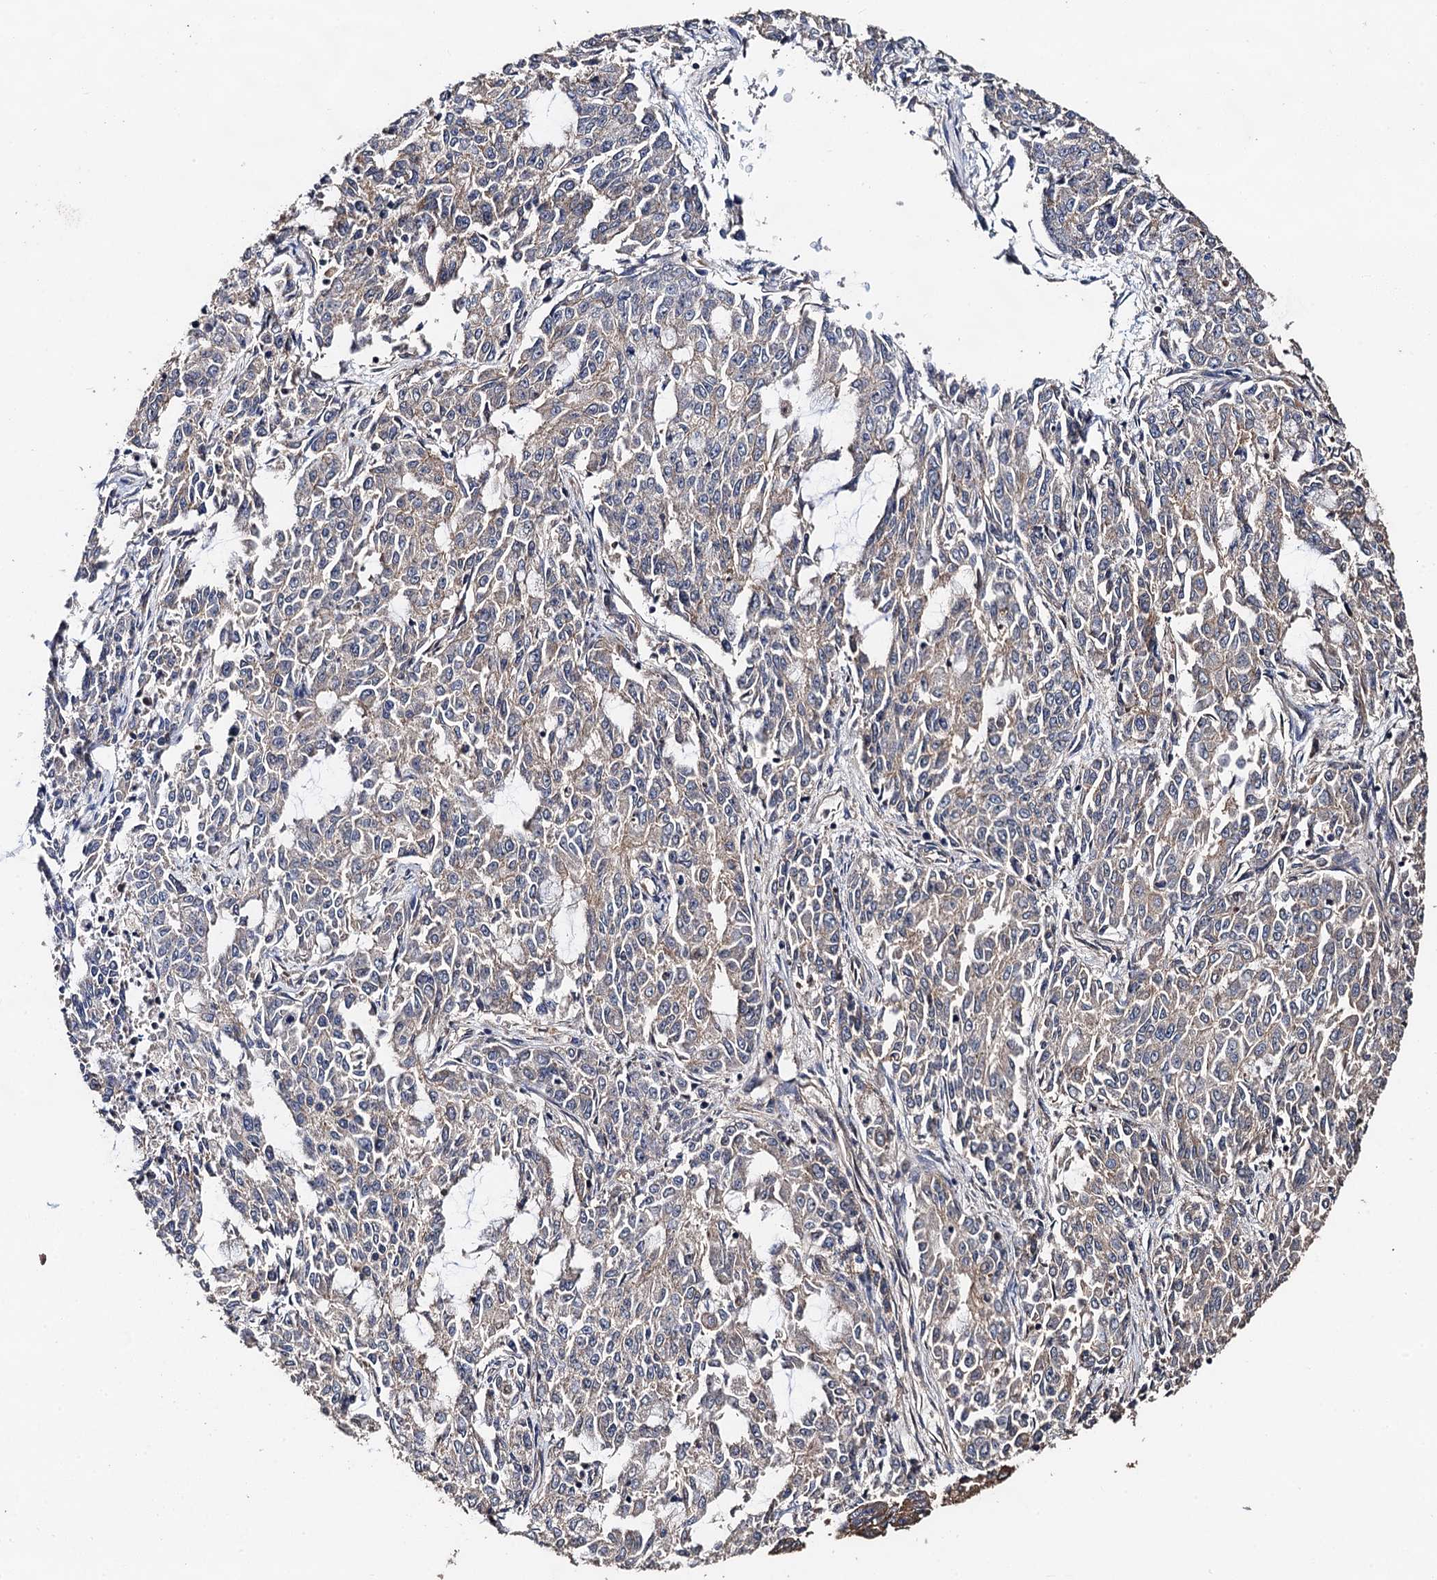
{"staining": {"intensity": "weak", "quantity": "<25%", "location": "cytoplasmic/membranous"}, "tissue": "endometrial cancer", "cell_type": "Tumor cells", "image_type": "cancer", "snomed": [{"axis": "morphology", "description": "Adenocarcinoma, NOS"}, {"axis": "topography", "description": "Endometrium"}], "caption": "The immunohistochemistry (IHC) micrograph has no significant expression in tumor cells of endometrial adenocarcinoma tissue.", "gene": "PPTC7", "patient": {"sex": "female", "age": 50}}